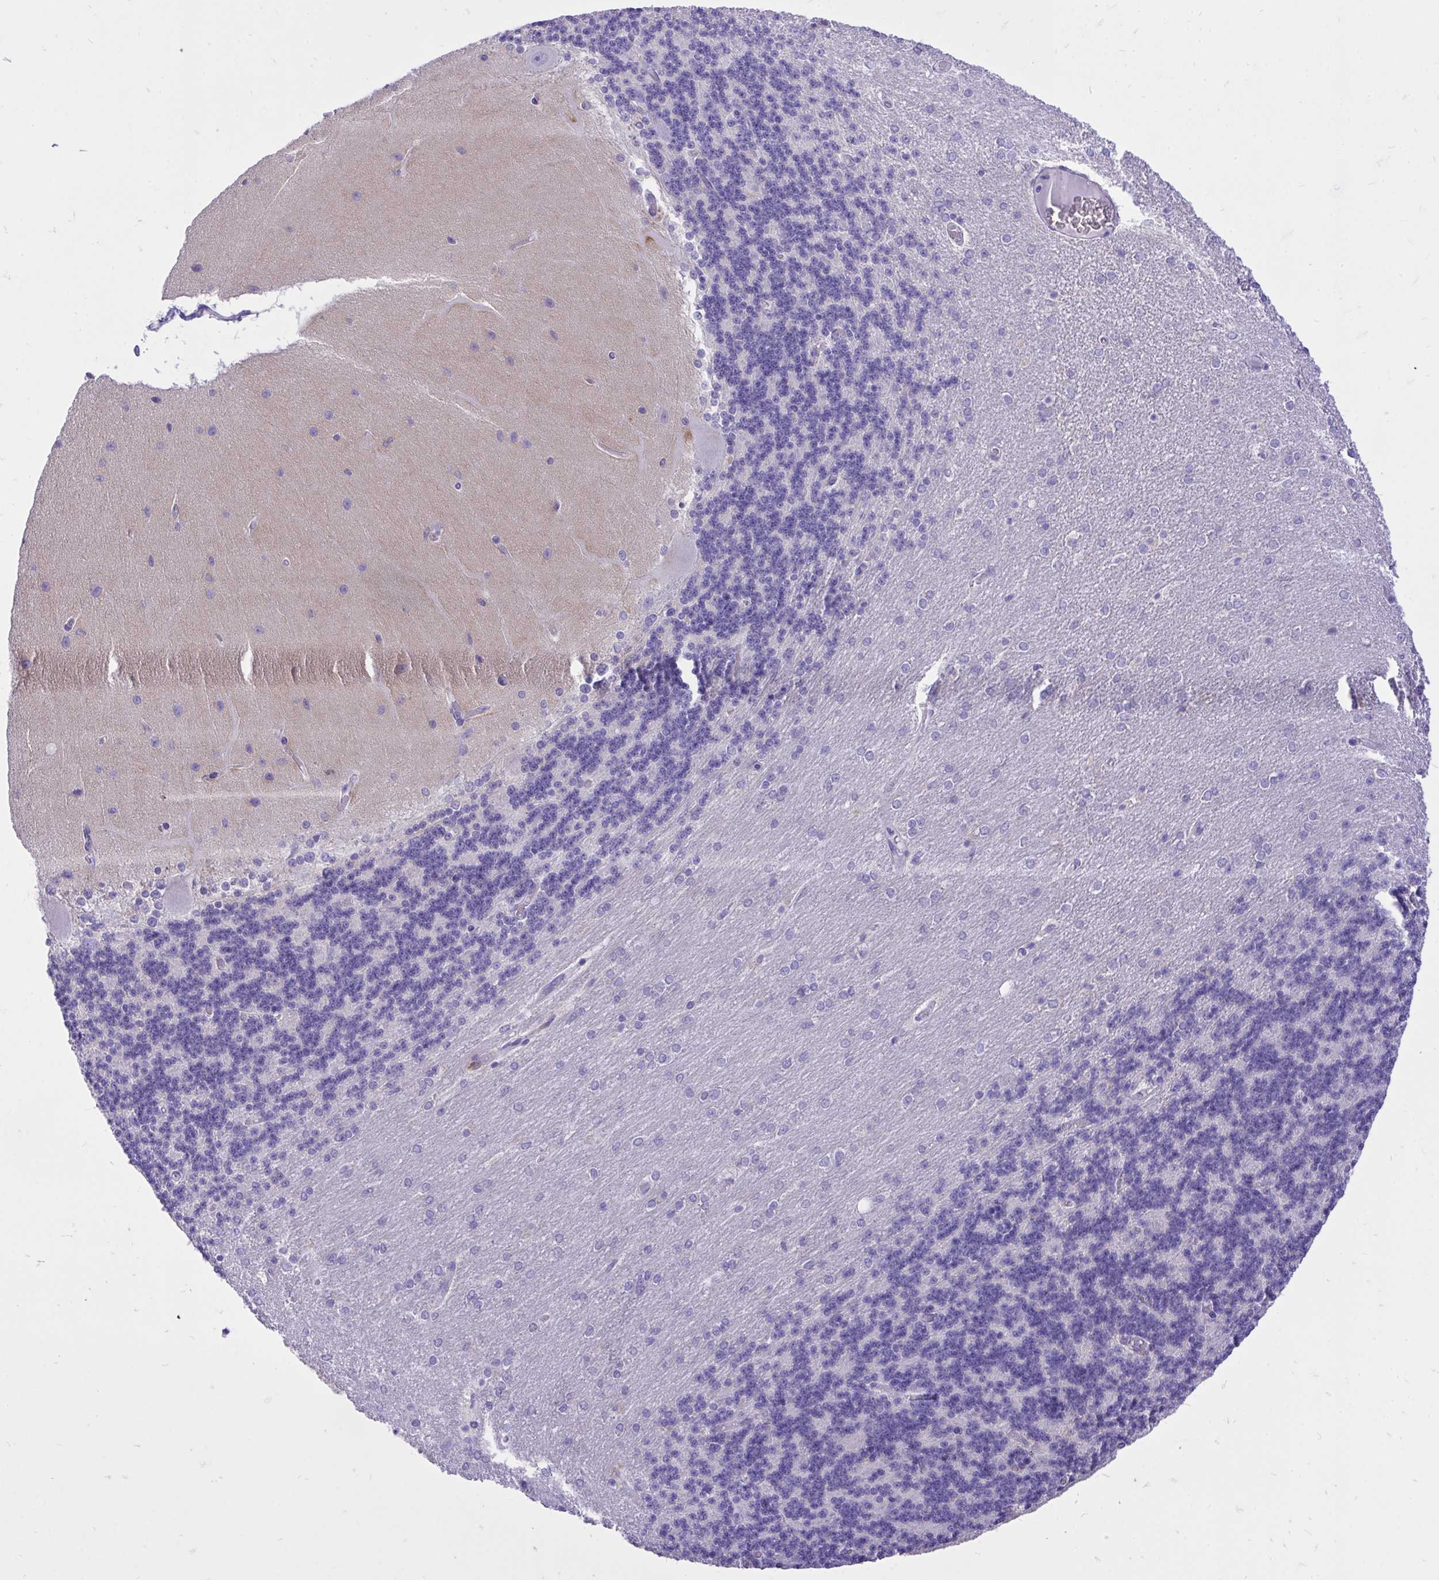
{"staining": {"intensity": "negative", "quantity": "none", "location": "none"}, "tissue": "cerebellum", "cell_type": "Cells in granular layer", "image_type": "normal", "snomed": [{"axis": "morphology", "description": "Normal tissue, NOS"}, {"axis": "topography", "description": "Cerebellum"}], "caption": "There is no significant expression in cells in granular layer of cerebellum. The staining was performed using DAB (3,3'-diaminobenzidine) to visualize the protein expression in brown, while the nuclei were stained in blue with hematoxylin (Magnification: 20x).", "gene": "MON1A", "patient": {"sex": "female", "age": 54}}